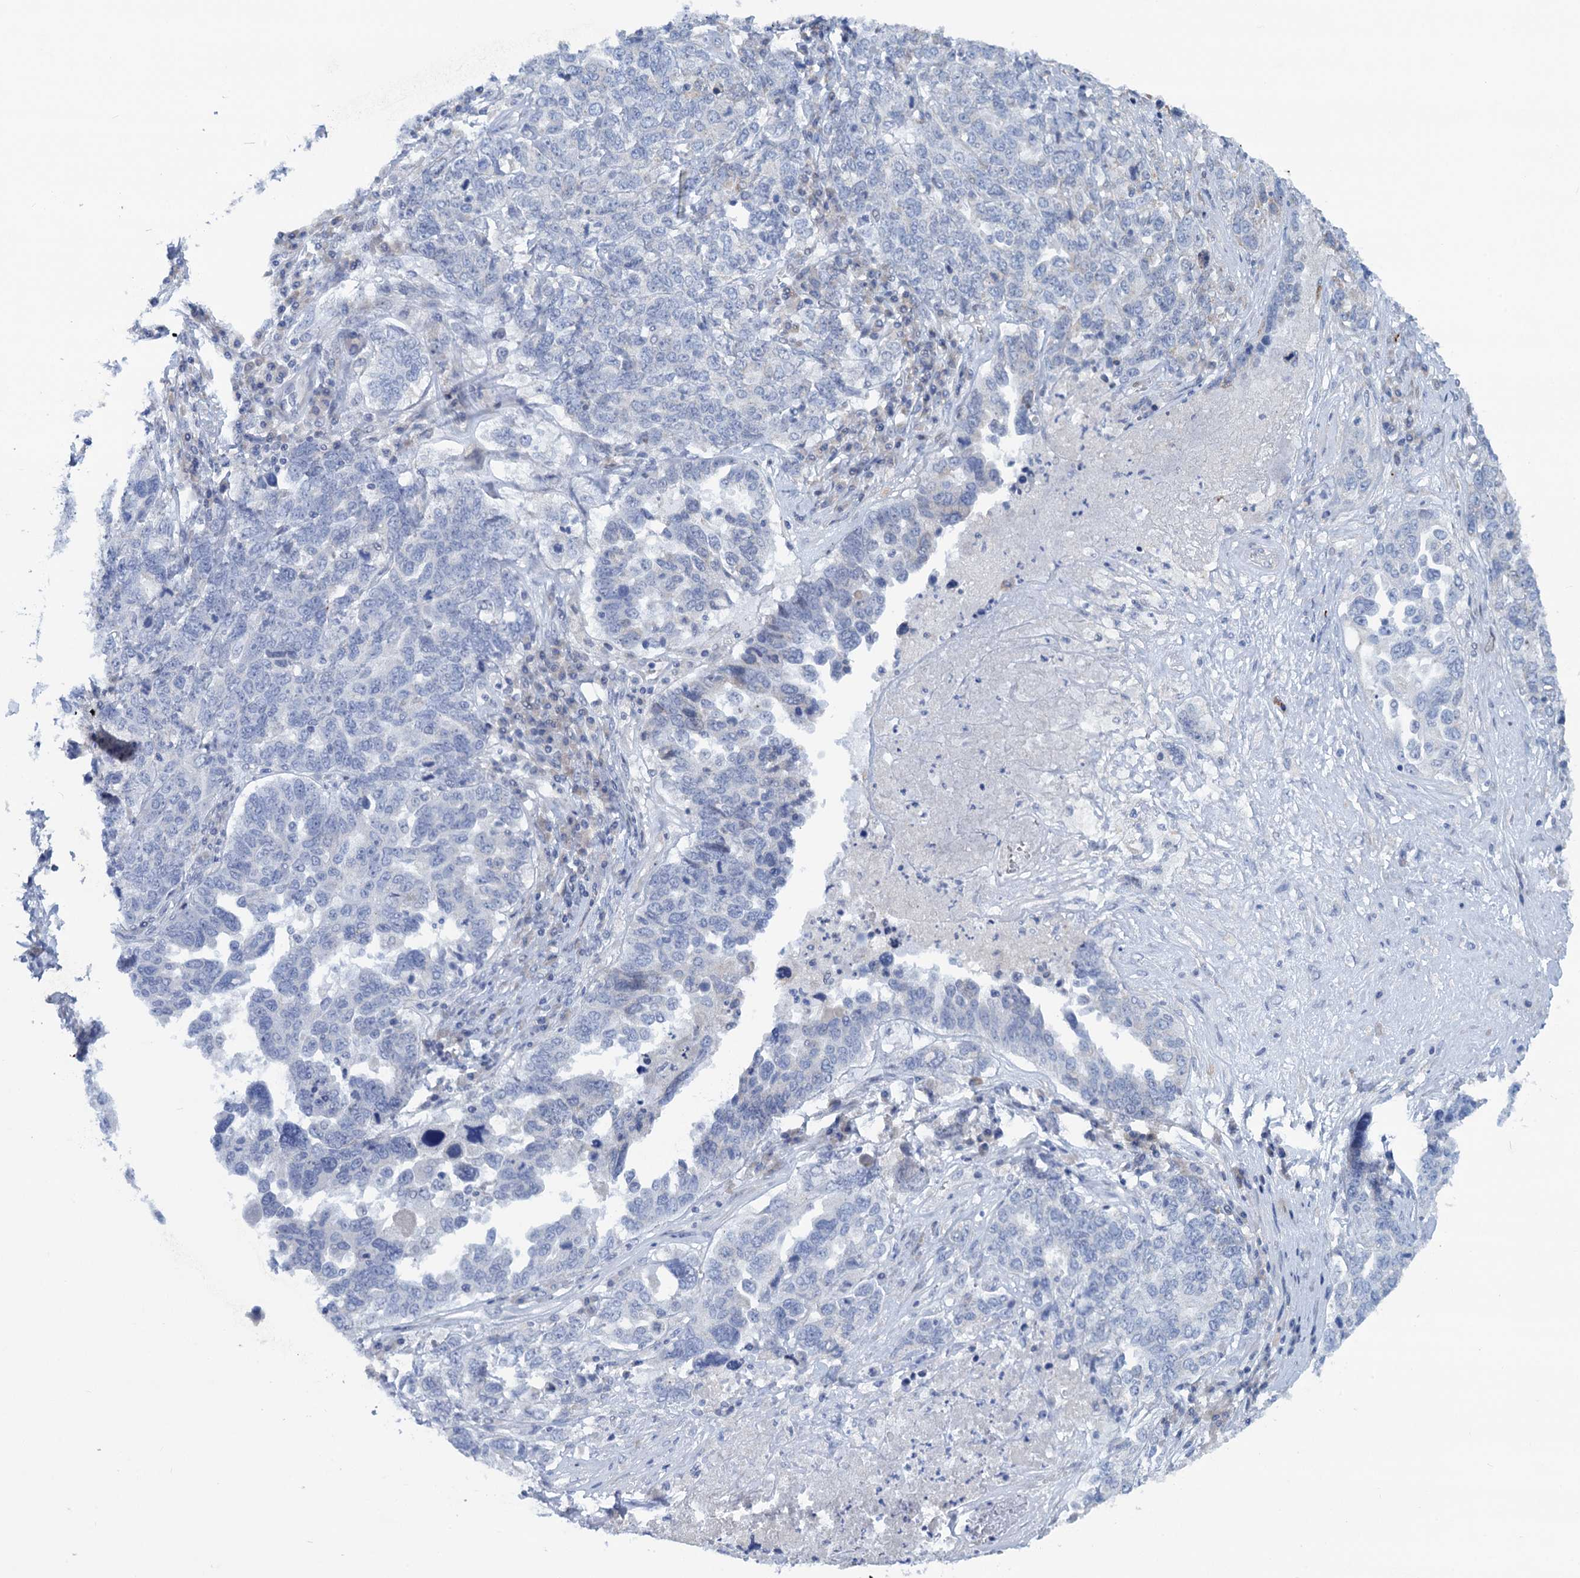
{"staining": {"intensity": "negative", "quantity": "none", "location": "none"}, "tissue": "ovarian cancer", "cell_type": "Tumor cells", "image_type": "cancer", "snomed": [{"axis": "morphology", "description": "Carcinoma, endometroid"}, {"axis": "topography", "description": "Ovary"}], "caption": "Tumor cells are negative for protein expression in human ovarian endometroid carcinoma. The staining is performed using DAB (3,3'-diaminobenzidine) brown chromogen with nuclei counter-stained in using hematoxylin.", "gene": "QPCTL", "patient": {"sex": "female", "age": 62}}